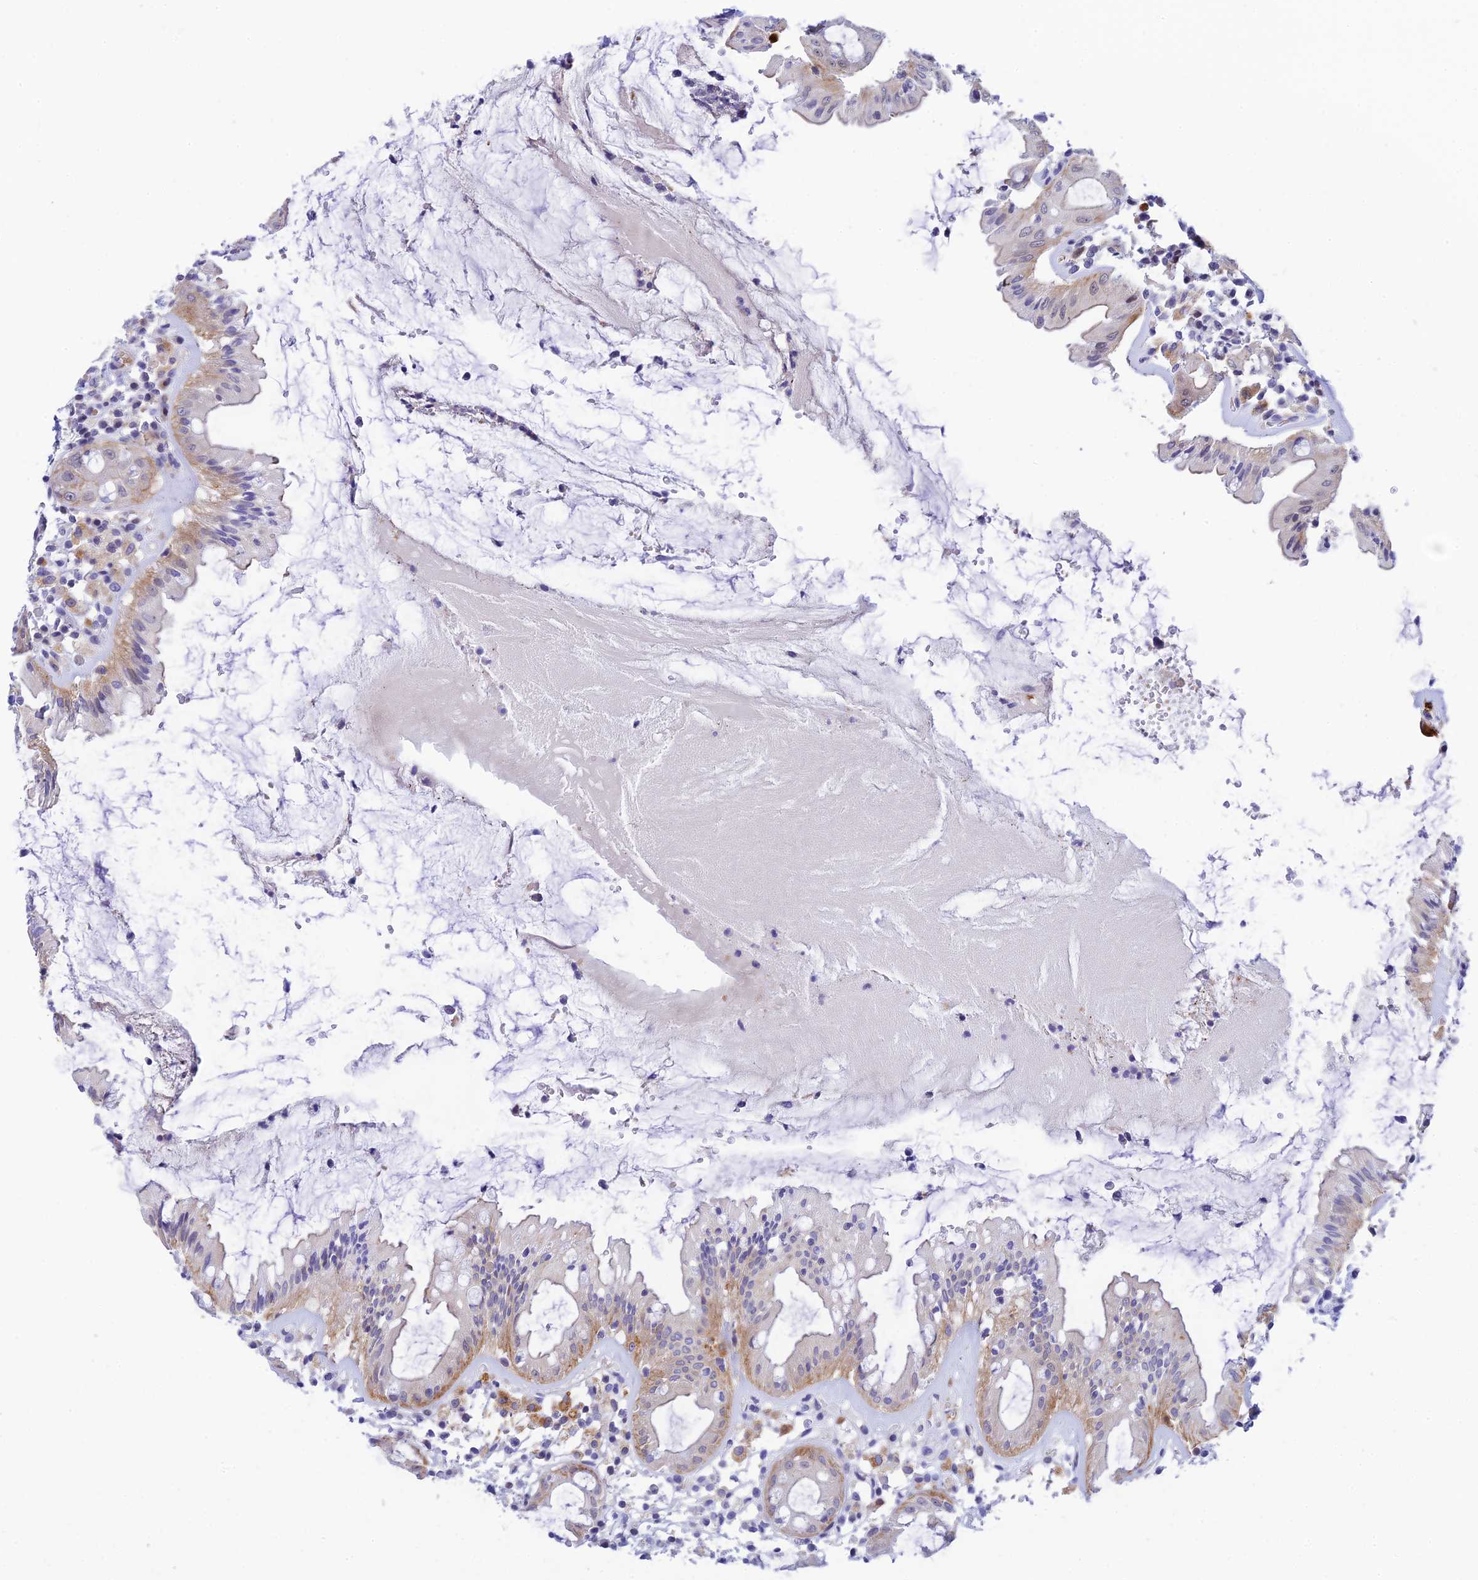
{"staining": {"intensity": "moderate", "quantity": "<25%", "location": "cytoplasmic/membranous"}, "tissue": "rectum", "cell_type": "Glandular cells", "image_type": "normal", "snomed": [{"axis": "morphology", "description": "Normal tissue, NOS"}, {"axis": "topography", "description": "Rectum"}], "caption": "Immunohistochemistry (IHC) (DAB) staining of benign rectum shows moderate cytoplasmic/membranous protein positivity in approximately <25% of glandular cells.", "gene": "RASGEF1B", "patient": {"sex": "female", "age": 57}}